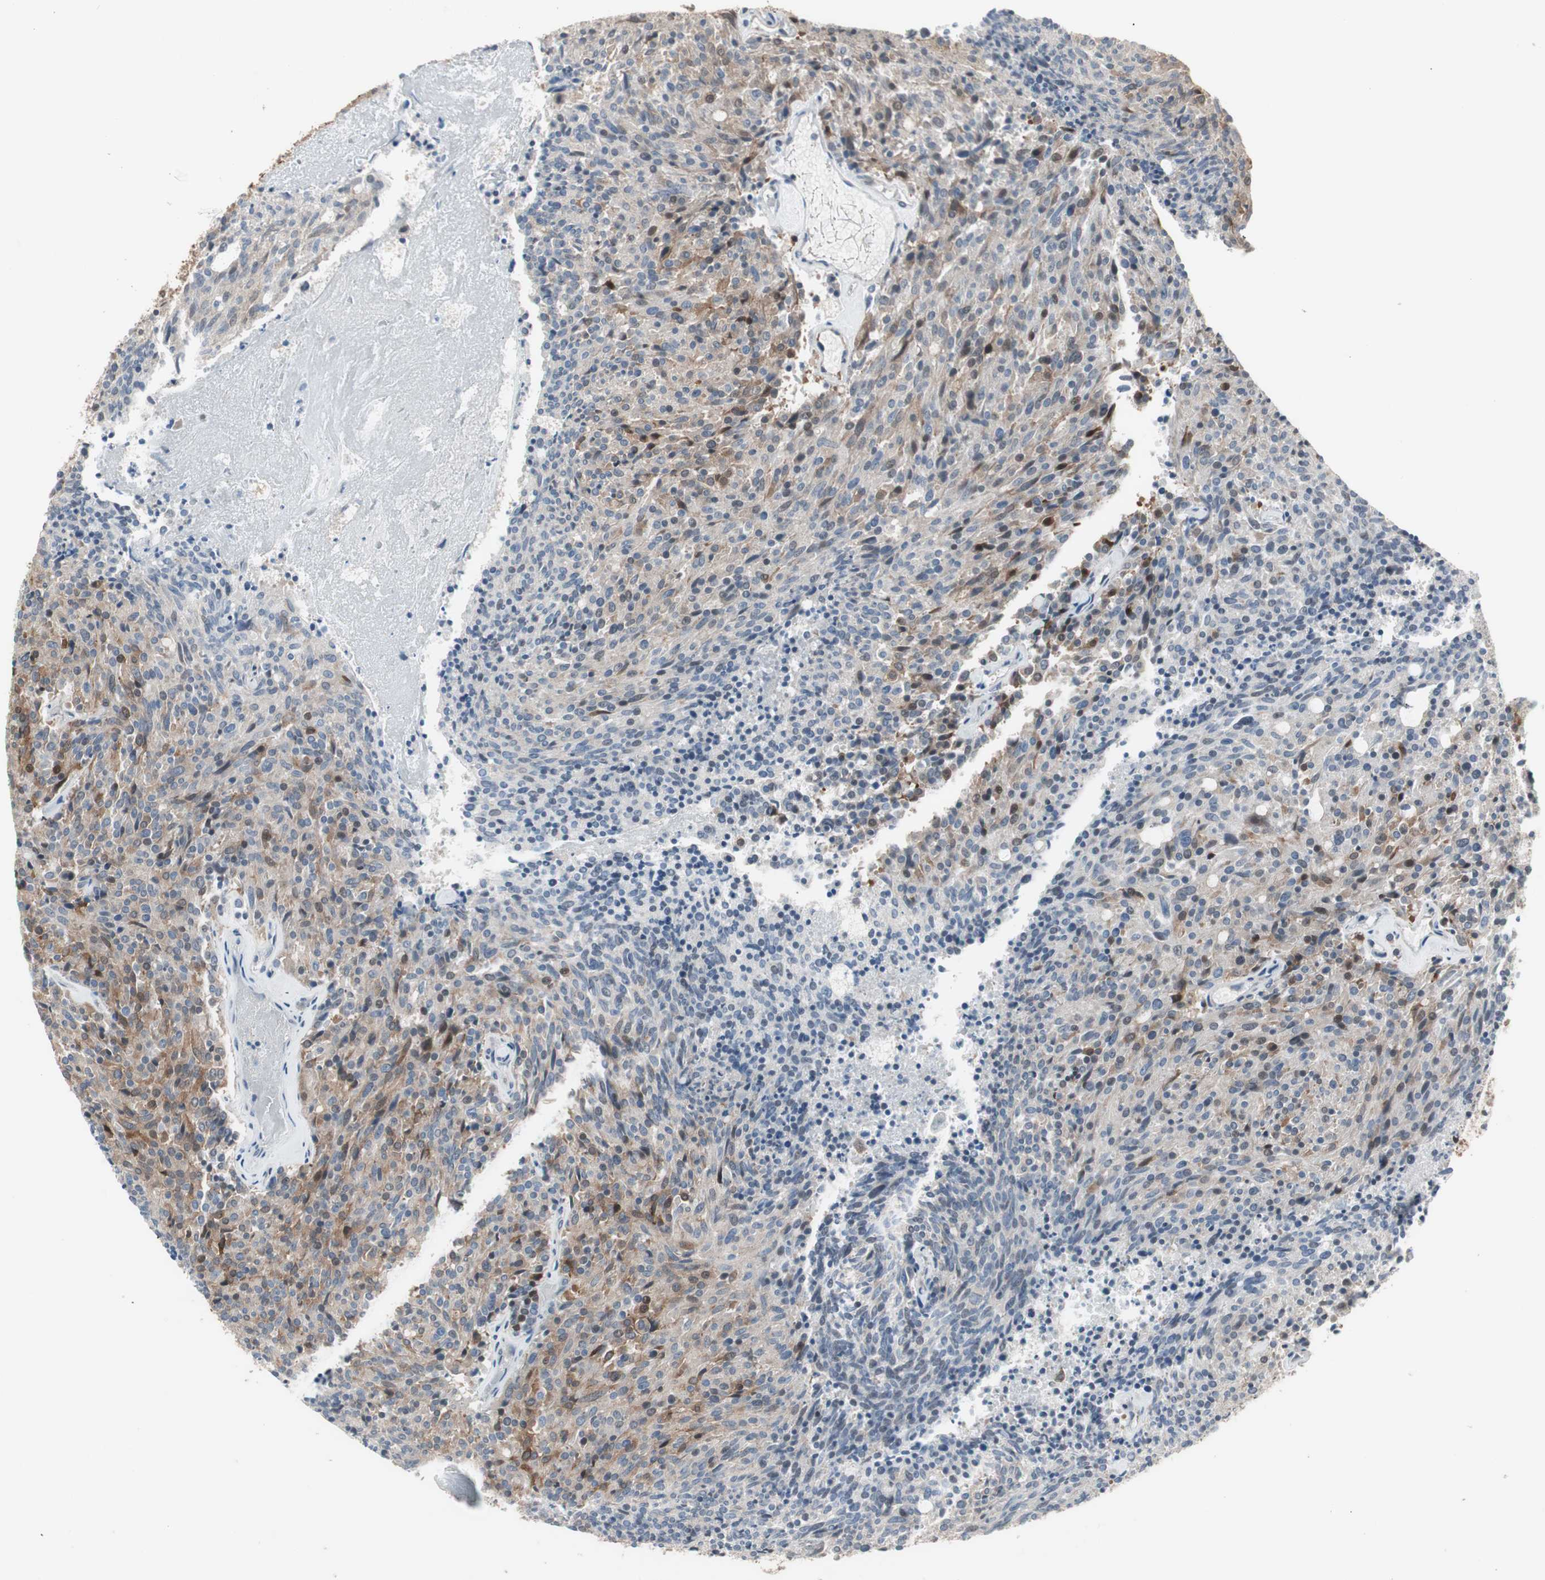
{"staining": {"intensity": "moderate", "quantity": "25%-75%", "location": "cytoplasmic/membranous,nuclear"}, "tissue": "carcinoid", "cell_type": "Tumor cells", "image_type": "cancer", "snomed": [{"axis": "morphology", "description": "Carcinoid, malignant, NOS"}, {"axis": "topography", "description": "Pancreas"}], "caption": "Carcinoid (malignant) stained for a protein displays moderate cytoplasmic/membranous and nuclear positivity in tumor cells. (IHC, brightfield microscopy, high magnification).", "gene": "PDZK1", "patient": {"sex": "female", "age": 54}}